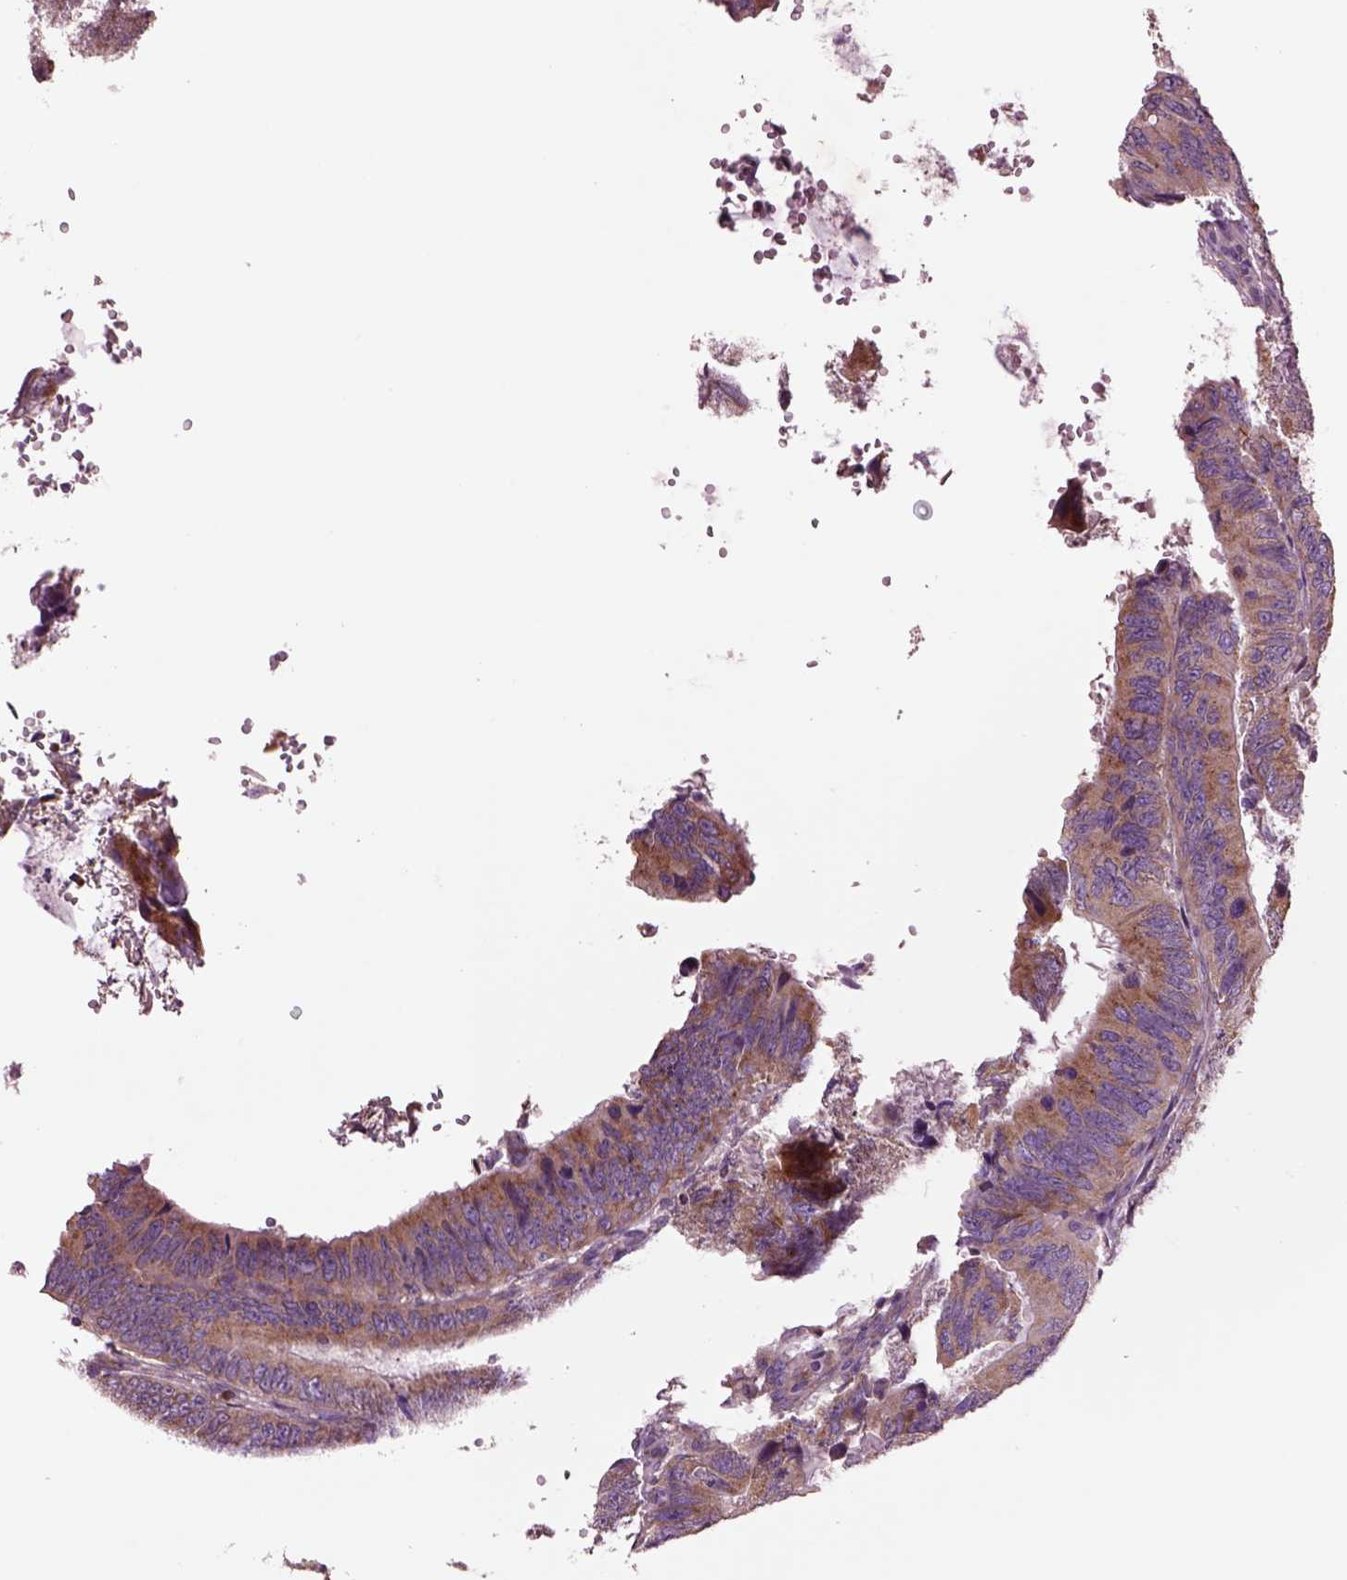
{"staining": {"intensity": "moderate", "quantity": ">75%", "location": "cytoplasmic/membranous"}, "tissue": "colorectal cancer", "cell_type": "Tumor cells", "image_type": "cancer", "snomed": [{"axis": "morphology", "description": "Adenocarcinoma, NOS"}, {"axis": "topography", "description": "Colon"}], "caption": "A micrograph of colorectal cancer (adenocarcinoma) stained for a protein demonstrates moderate cytoplasmic/membranous brown staining in tumor cells.", "gene": "SEC23A", "patient": {"sex": "female", "age": 82}}